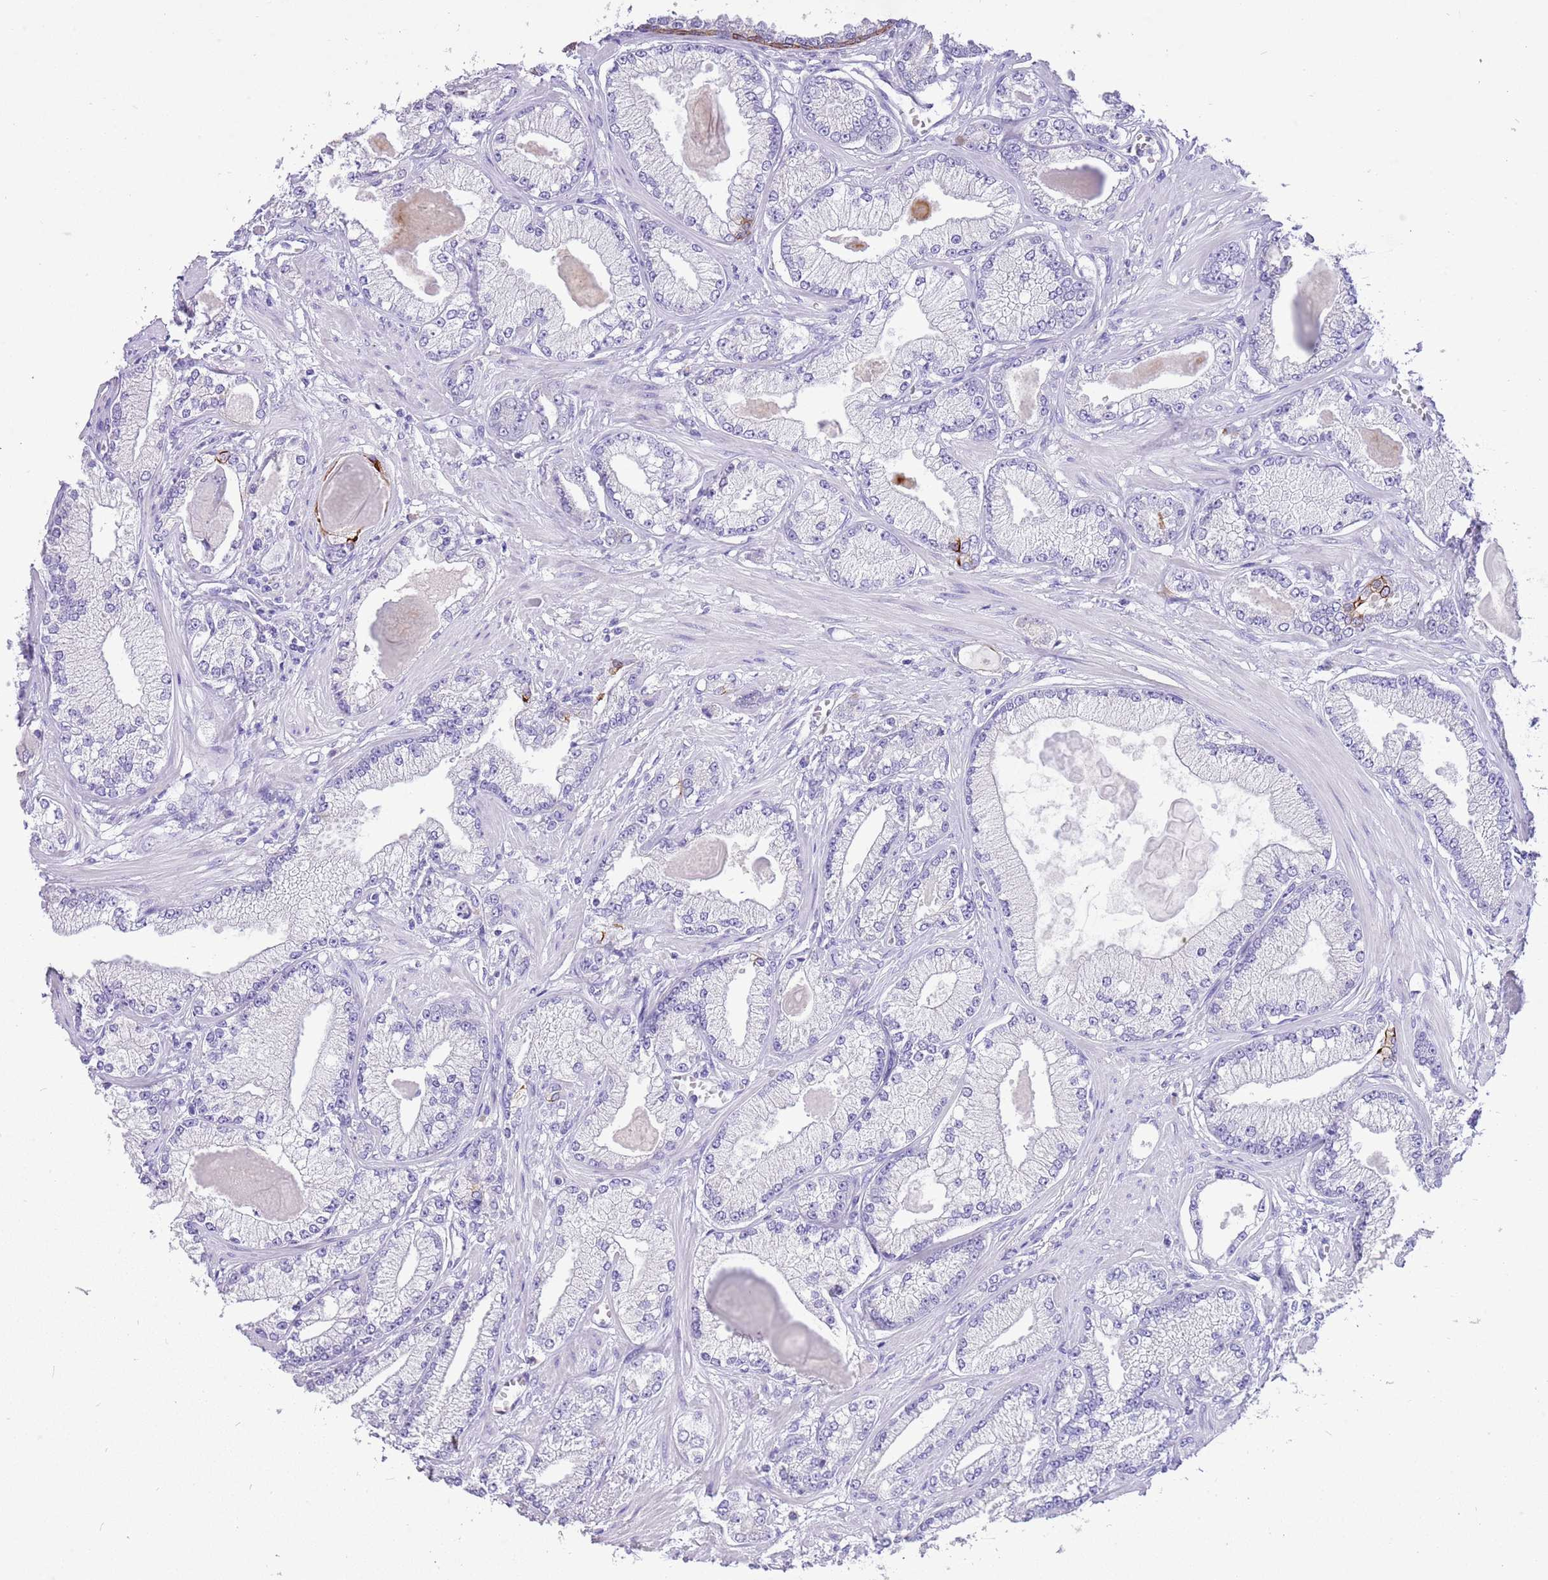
{"staining": {"intensity": "negative", "quantity": "none", "location": "none"}, "tissue": "prostate cancer", "cell_type": "Tumor cells", "image_type": "cancer", "snomed": [{"axis": "morphology", "description": "Adenocarcinoma, Low grade"}, {"axis": "topography", "description": "Prostate"}], "caption": "Tumor cells show no significant positivity in prostate cancer.", "gene": "R3HDM4", "patient": {"sex": "male", "age": 64}}